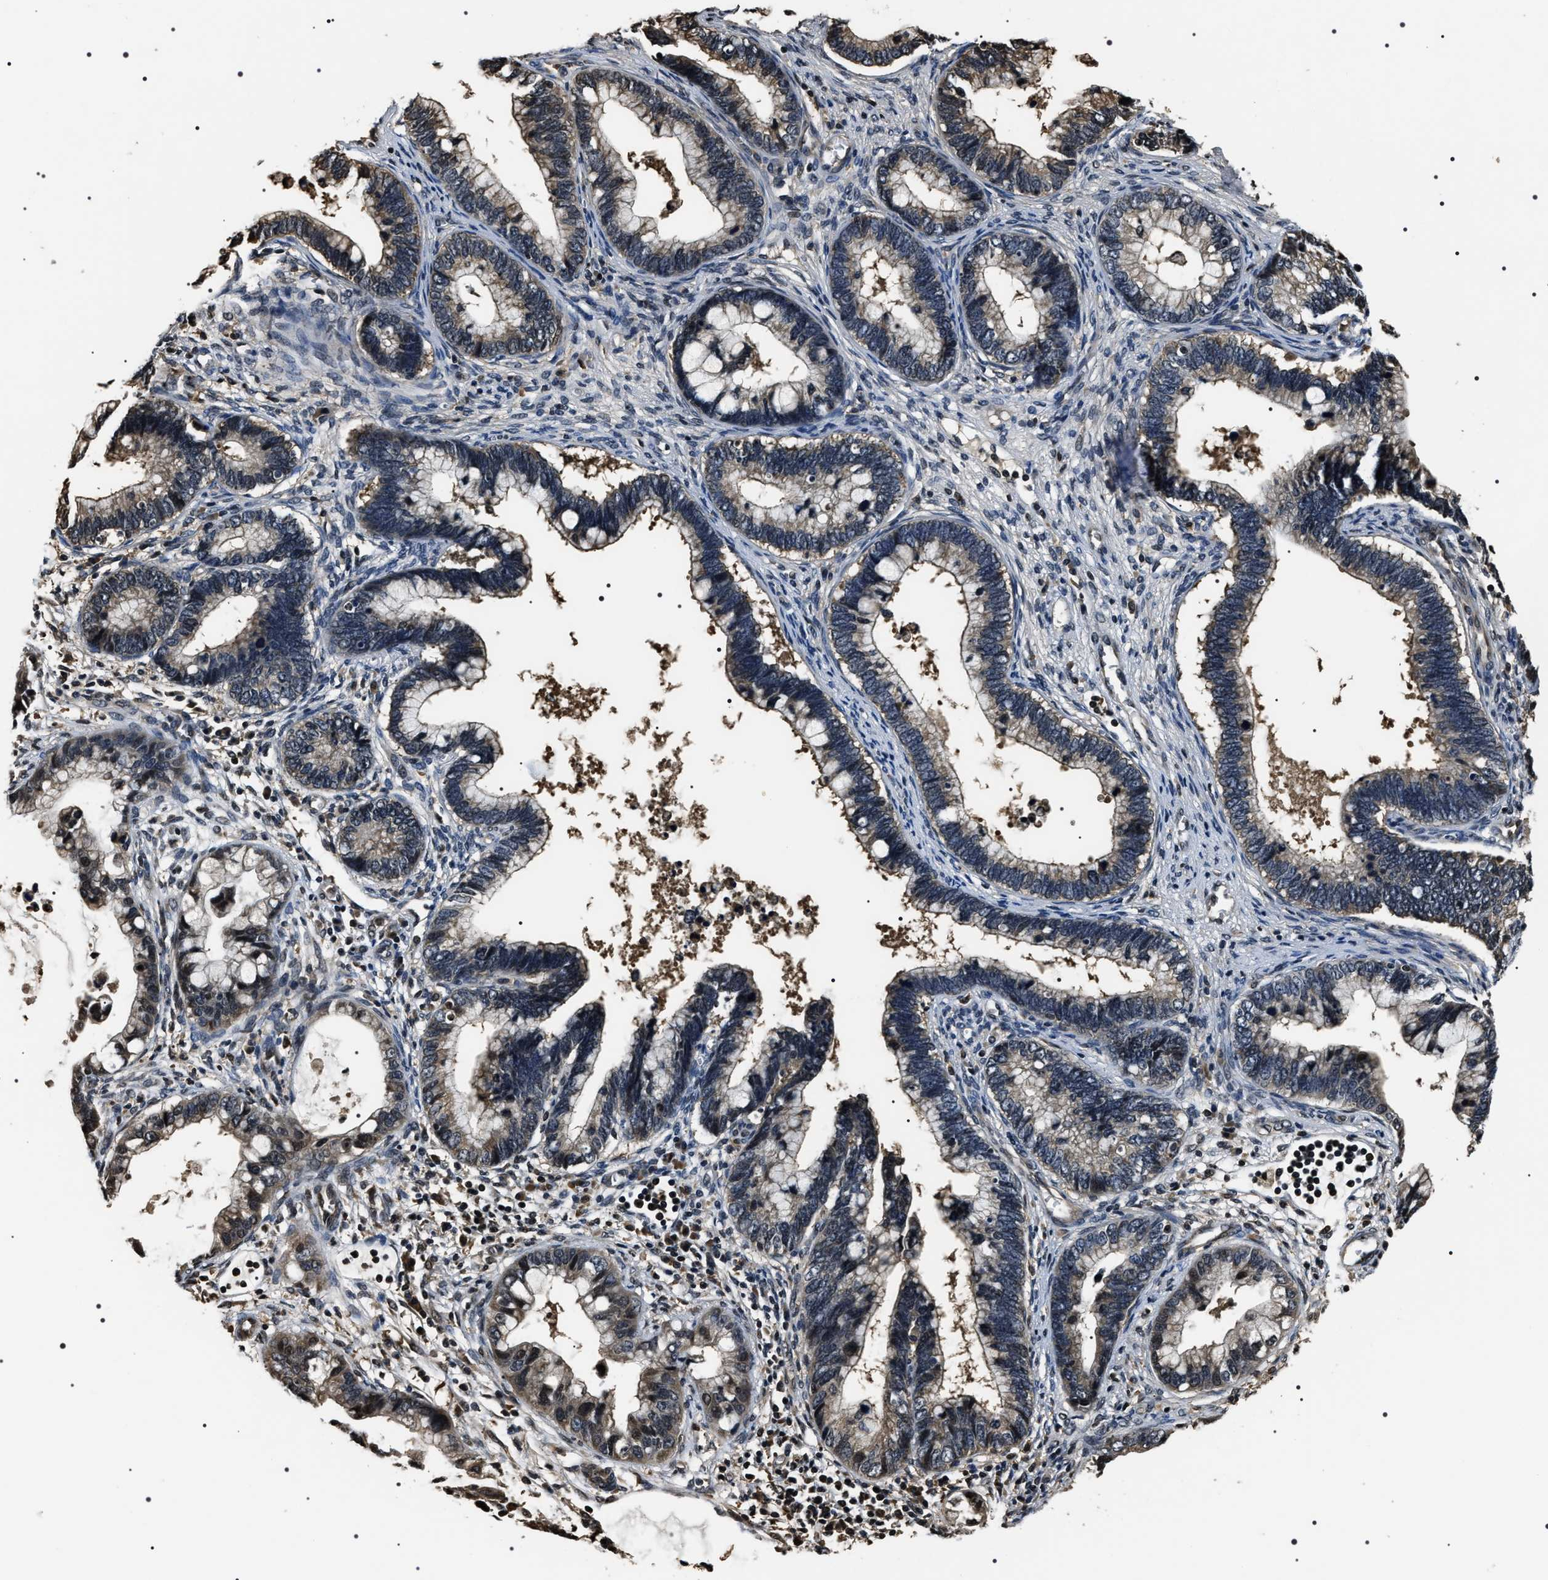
{"staining": {"intensity": "weak", "quantity": "25%-75%", "location": "cytoplasmic/membranous"}, "tissue": "cervical cancer", "cell_type": "Tumor cells", "image_type": "cancer", "snomed": [{"axis": "morphology", "description": "Adenocarcinoma, NOS"}, {"axis": "topography", "description": "Cervix"}], "caption": "There is low levels of weak cytoplasmic/membranous staining in tumor cells of cervical cancer, as demonstrated by immunohistochemical staining (brown color).", "gene": "ARHGAP22", "patient": {"sex": "female", "age": 44}}